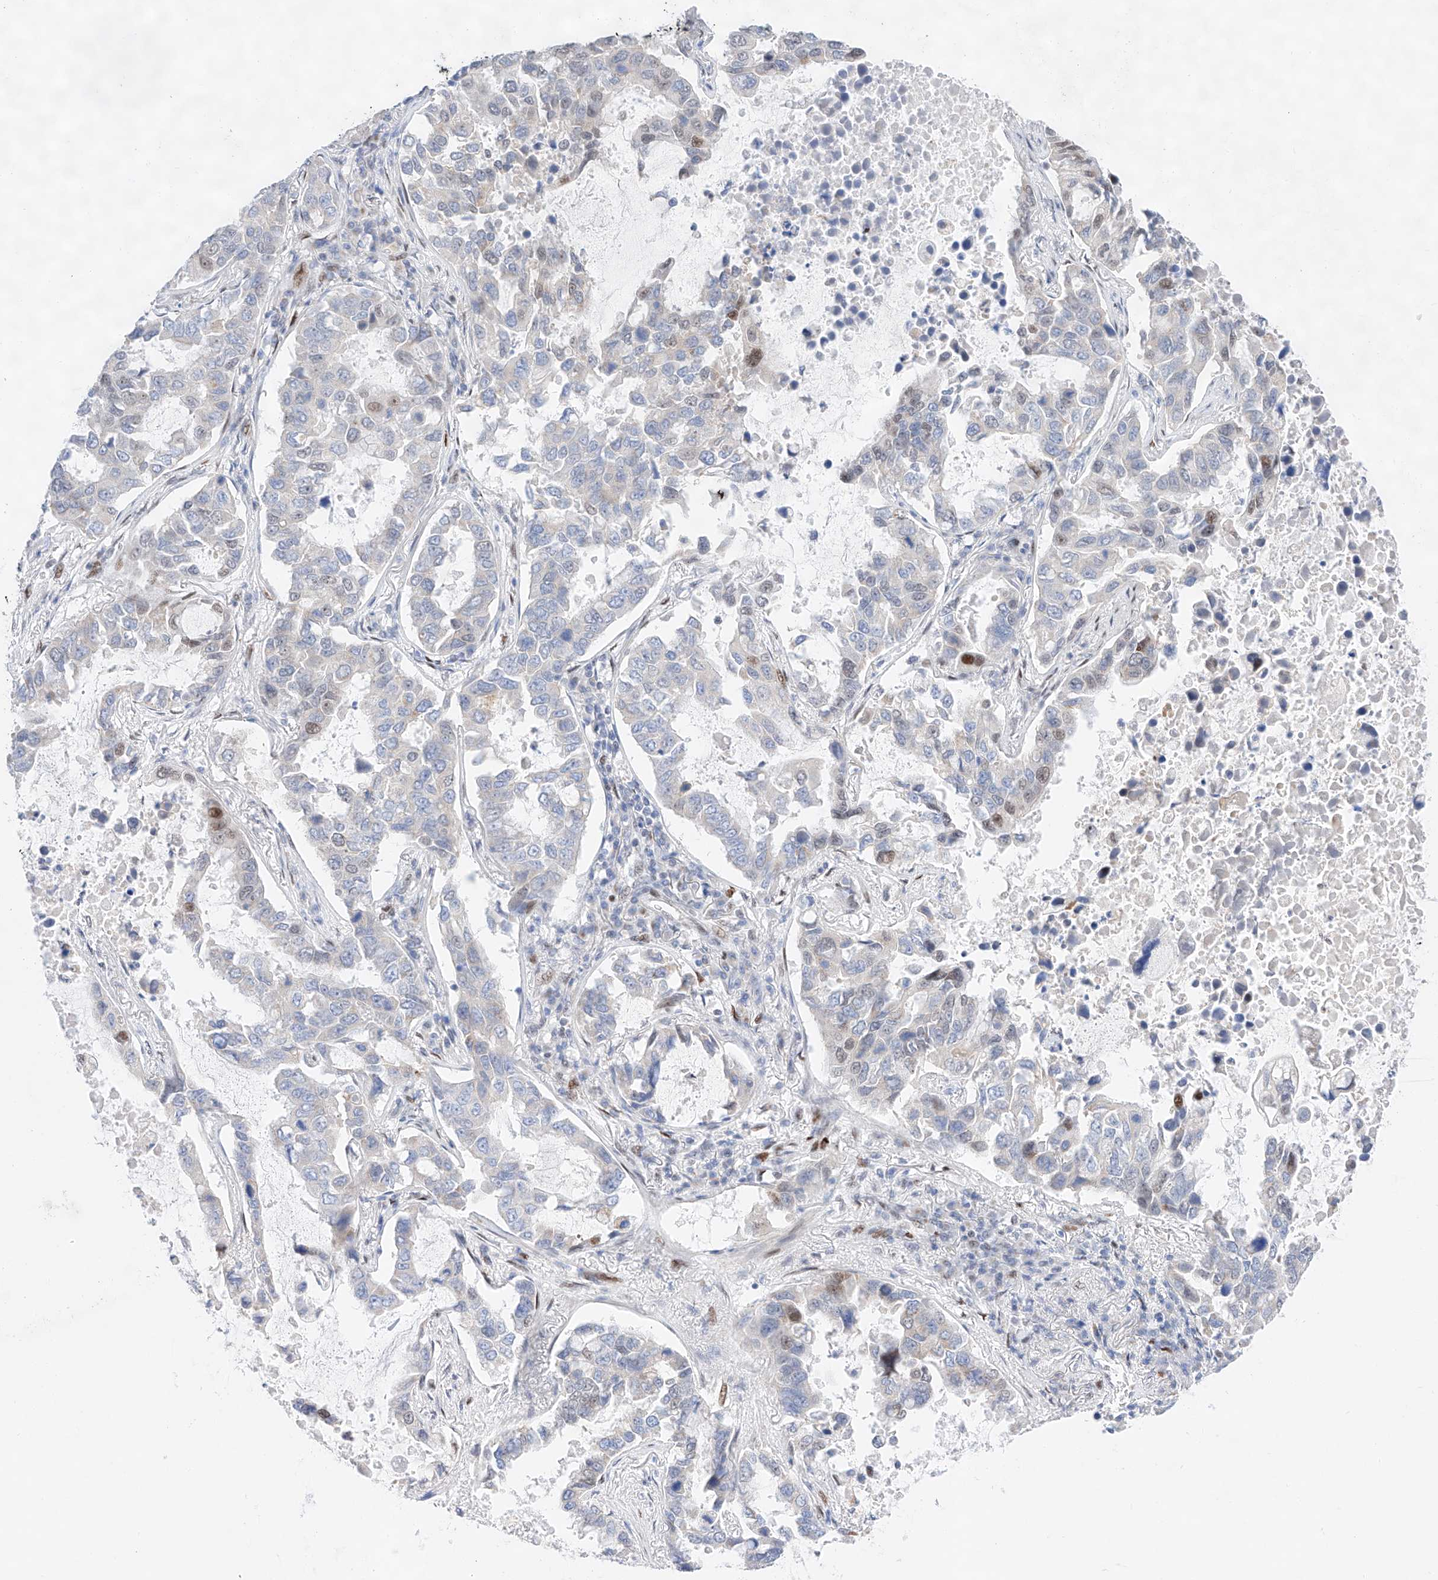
{"staining": {"intensity": "moderate", "quantity": "<25%", "location": "nuclear"}, "tissue": "lung cancer", "cell_type": "Tumor cells", "image_type": "cancer", "snomed": [{"axis": "morphology", "description": "Adenocarcinoma, NOS"}, {"axis": "topography", "description": "Lung"}], "caption": "Protein expression analysis of lung cancer reveals moderate nuclear positivity in approximately <25% of tumor cells. (DAB (3,3'-diaminobenzidine) = brown stain, brightfield microscopy at high magnification).", "gene": "NT5C3B", "patient": {"sex": "male", "age": 64}}